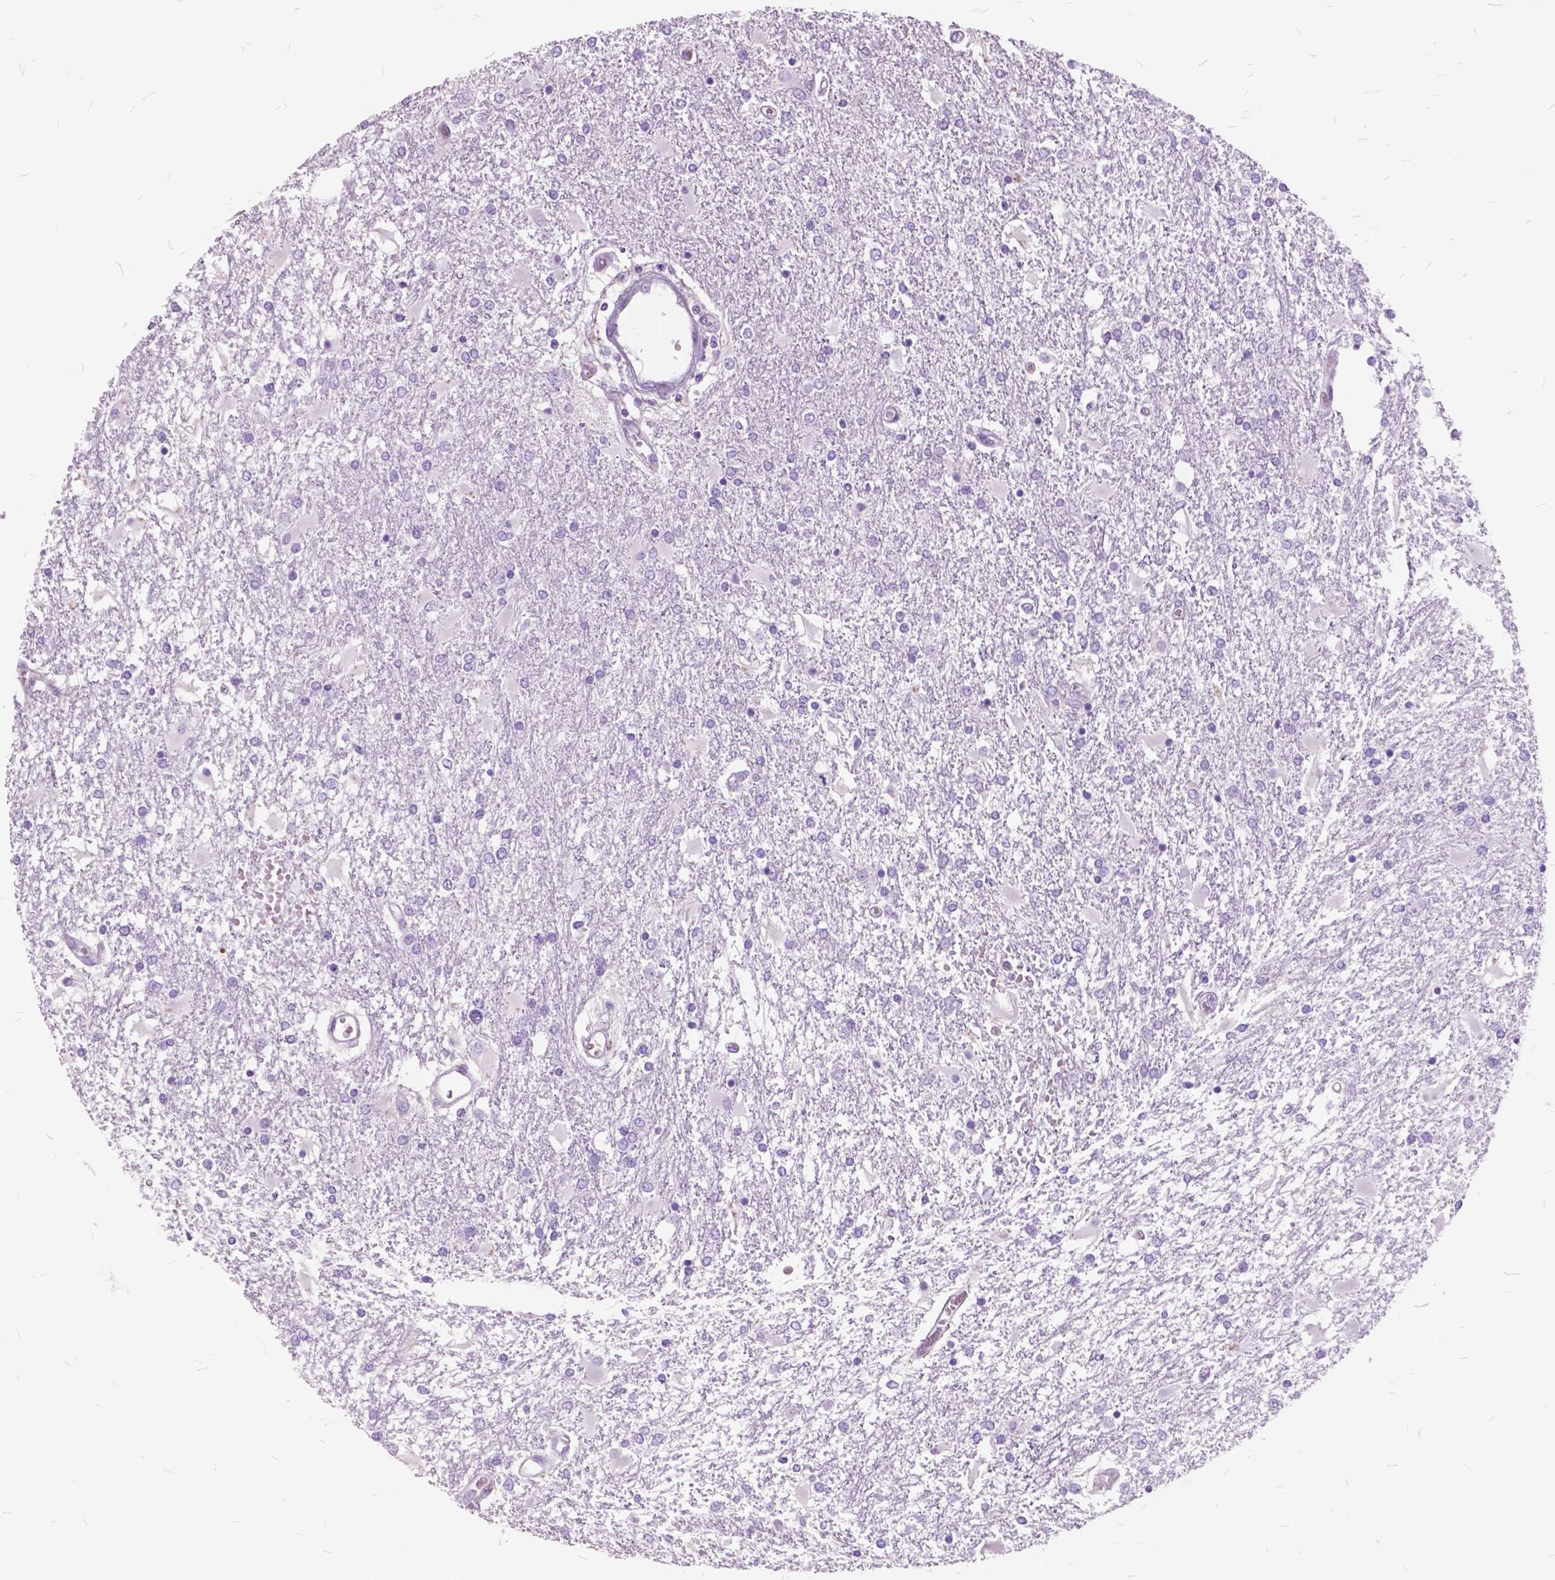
{"staining": {"intensity": "negative", "quantity": "none", "location": "none"}, "tissue": "glioma", "cell_type": "Tumor cells", "image_type": "cancer", "snomed": [{"axis": "morphology", "description": "Glioma, malignant, High grade"}, {"axis": "topography", "description": "Cerebral cortex"}], "caption": "Immunohistochemistry (IHC) of human malignant glioma (high-grade) demonstrates no staining in tumor cells.", "gene": "GDF9", "patient": {"sex": "male", "age": 79}}